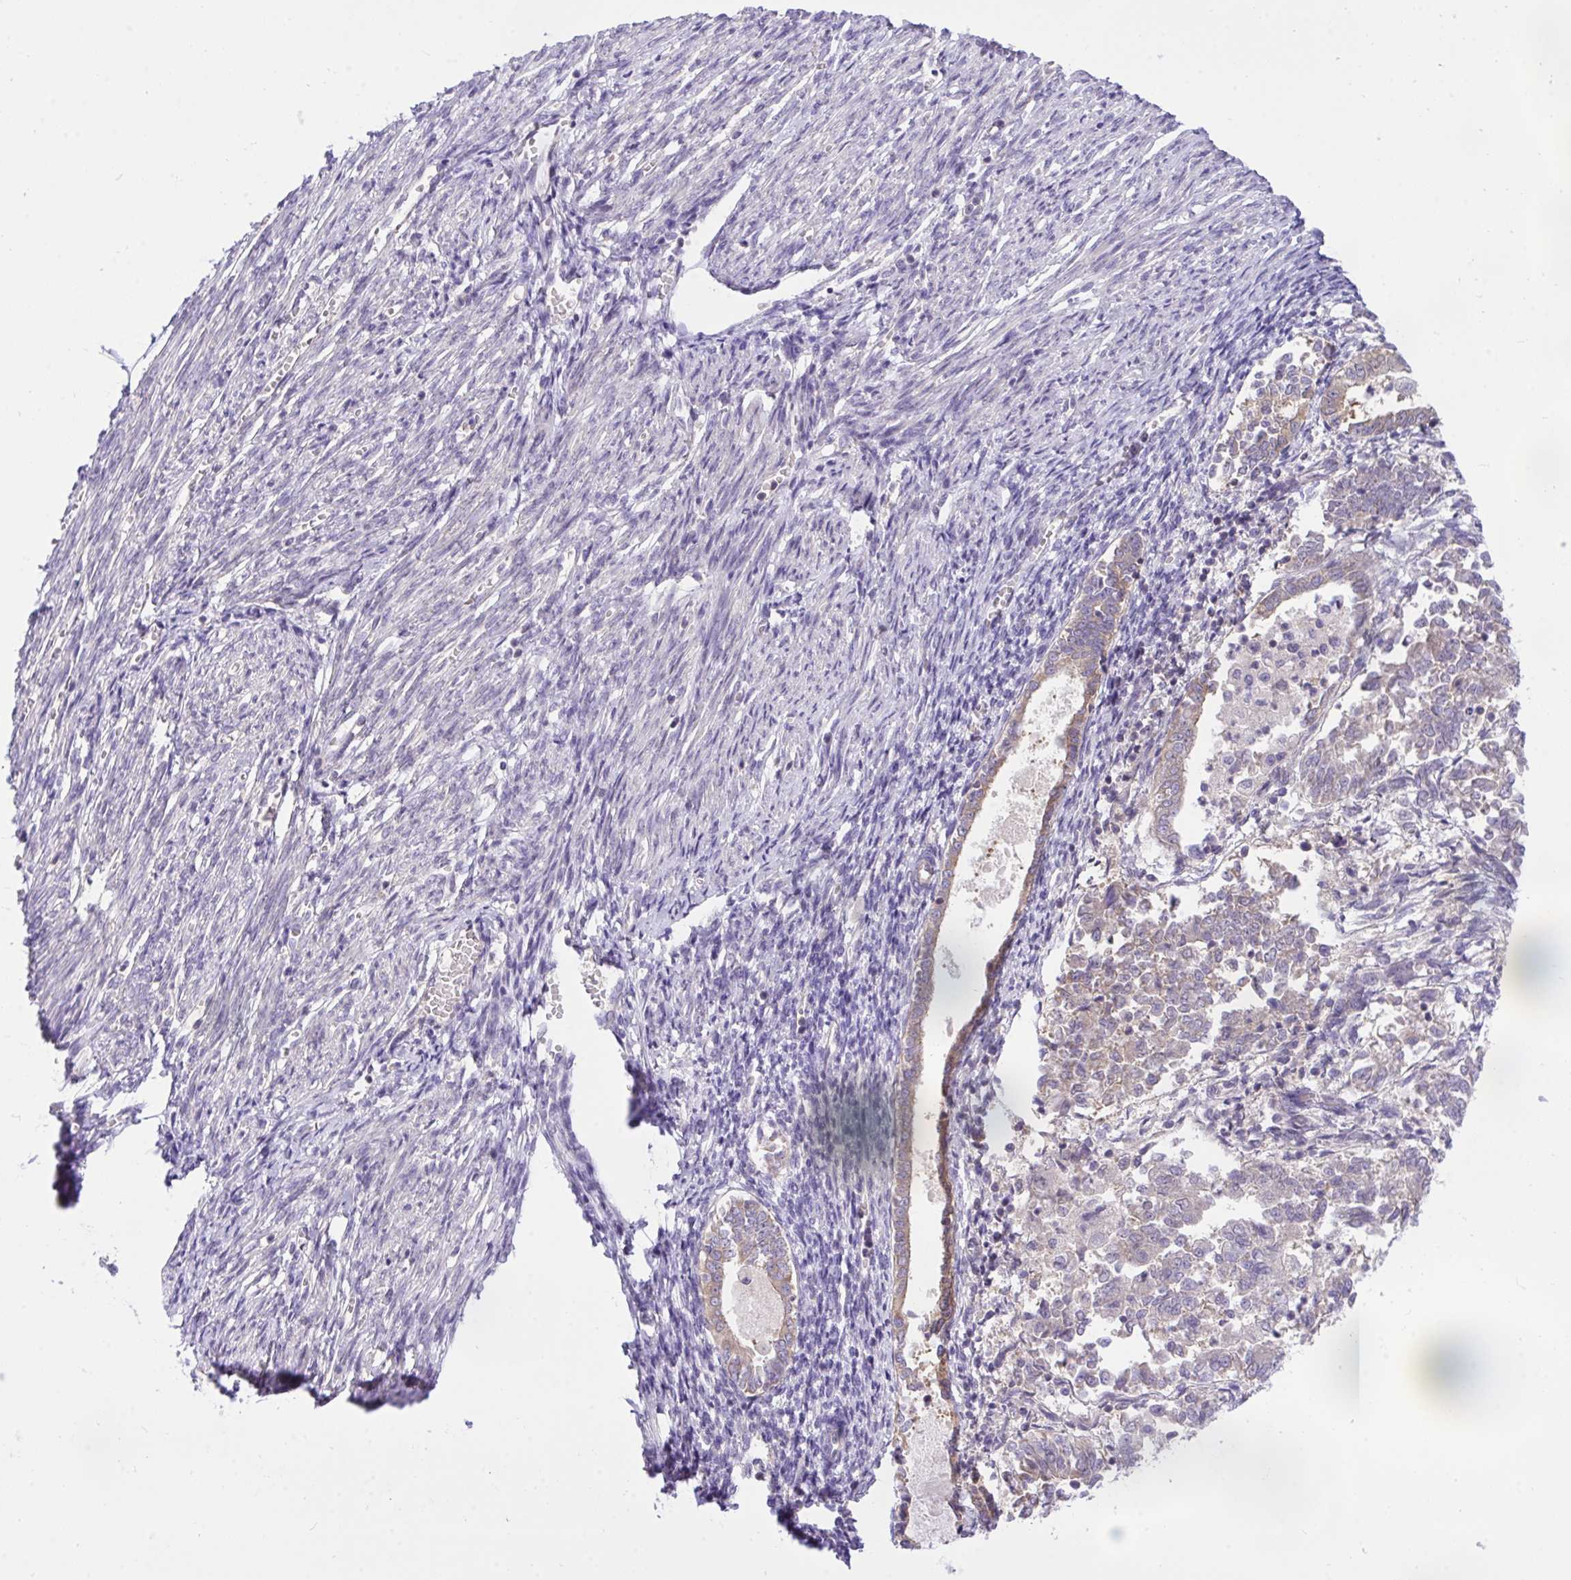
{"staining": {"intensity": "weak", "quantity": "<25%", "location": "cytoplasmic/membranous"}, "tissue": "endometrial cancer", "cell_type": "Tumor cells", "image_type": "cancer", "snomed": [{"axis": "morphology", "description": "Adenocarcinoma, NOS"}, {"axis": "topography", "description": "Endometrium"}], "caption": "Tumor cells are negative for protein expression in human endometrial cancer (adenocarcinoma).", "gene": "TLN2", "patient": {"sex": "female", "age": 65}}